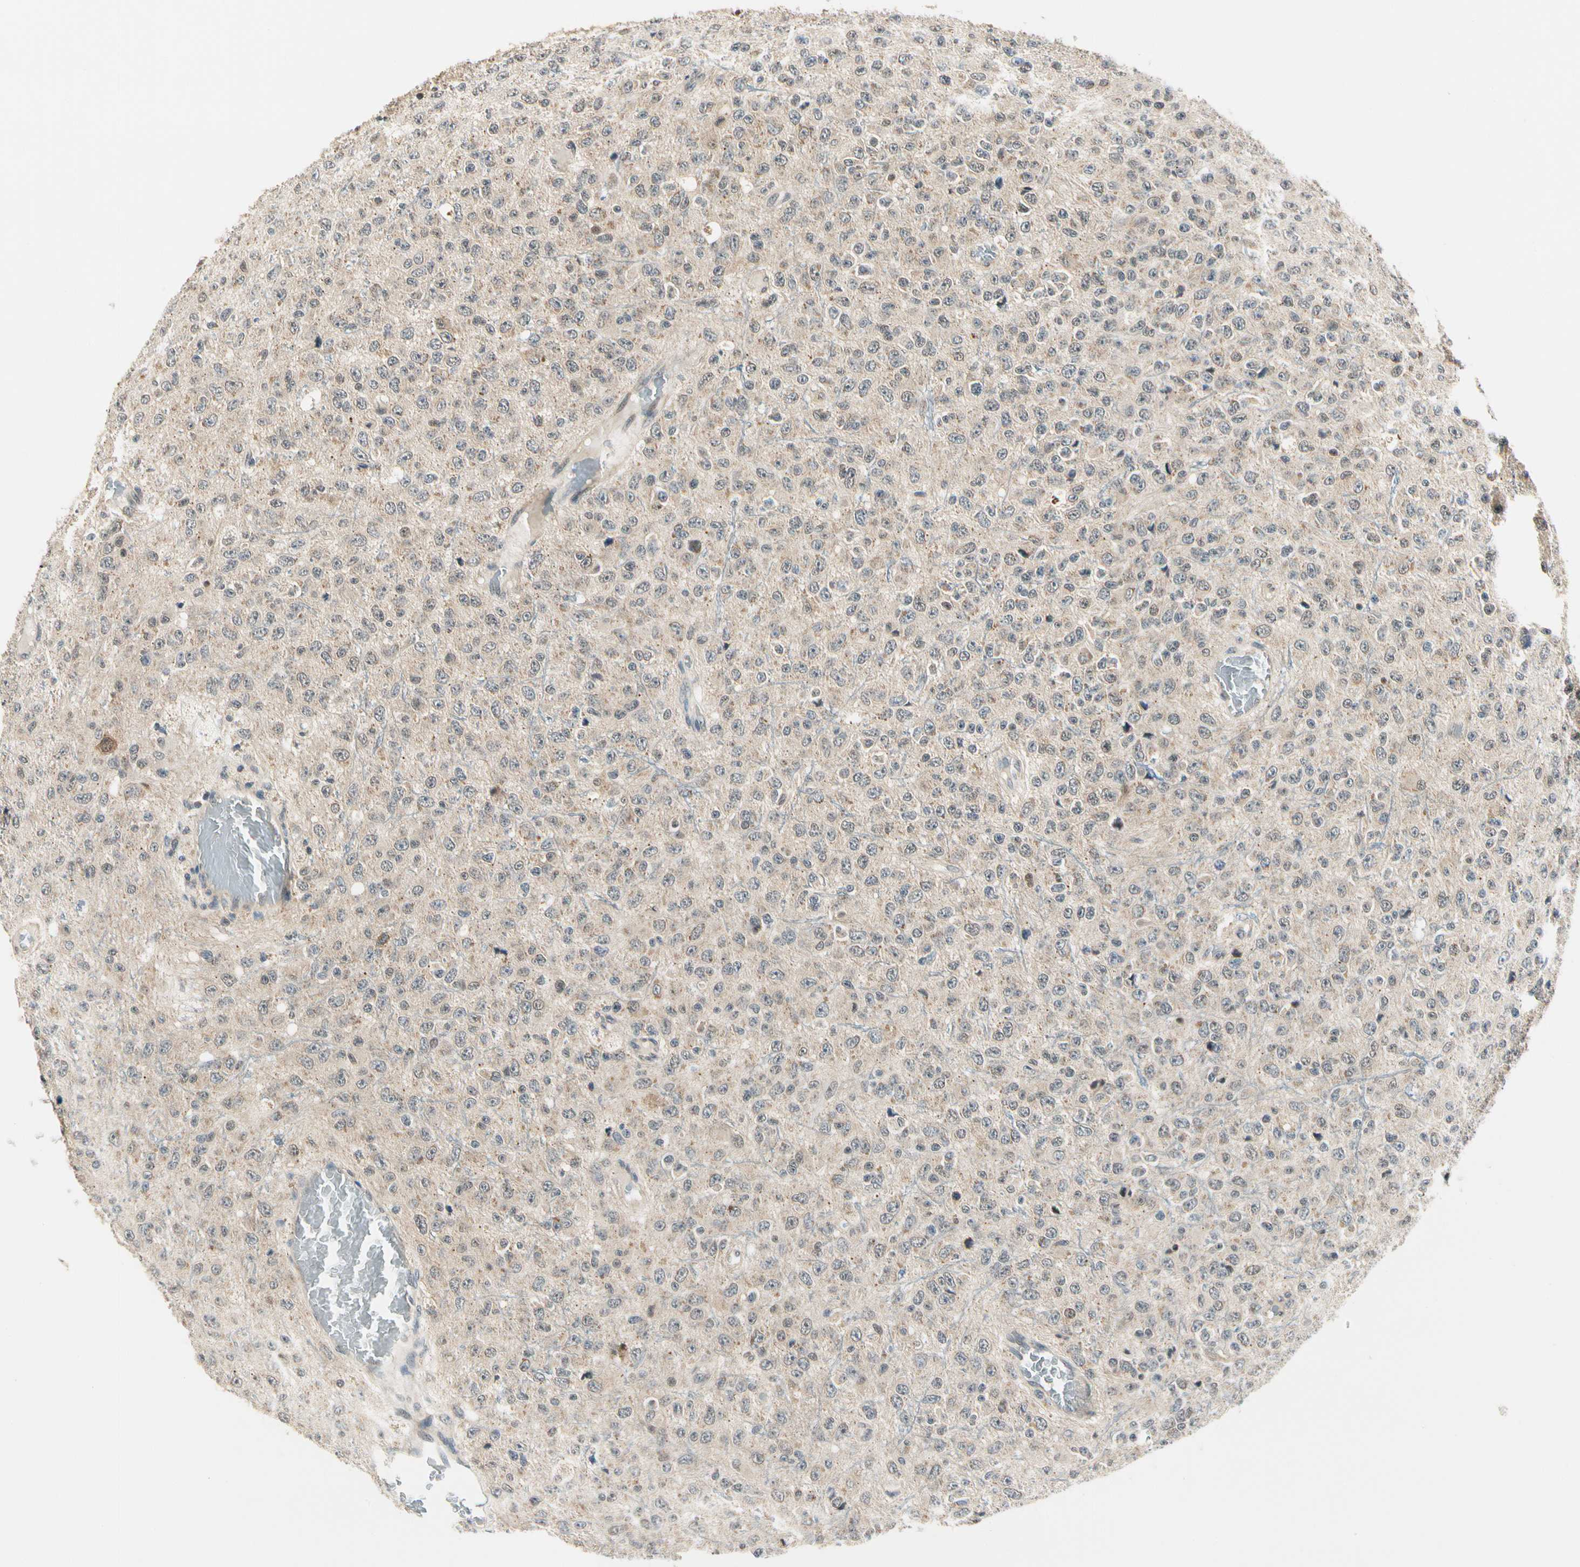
{"staining": {"intensity": "weak", "quantity": "25%-75%", "location": "cytoplasmic/membranous"}, "tissue": "glioma", "cell_type": "Tumor cells", "image_type": "cancer", "snomed": [{"axis": "morphology", "description": "Glioma, malignant, High grade"}, {"axis": "topography", "description": "pancreas cauda"}], "caption": "Tumor cells show weak cytoplasmic/membranous expression in approximately 25%-75% of cells in malignant high-grade glioma.", "gene": "PDK2", "patient": {"sex": "male", "age": 60}}